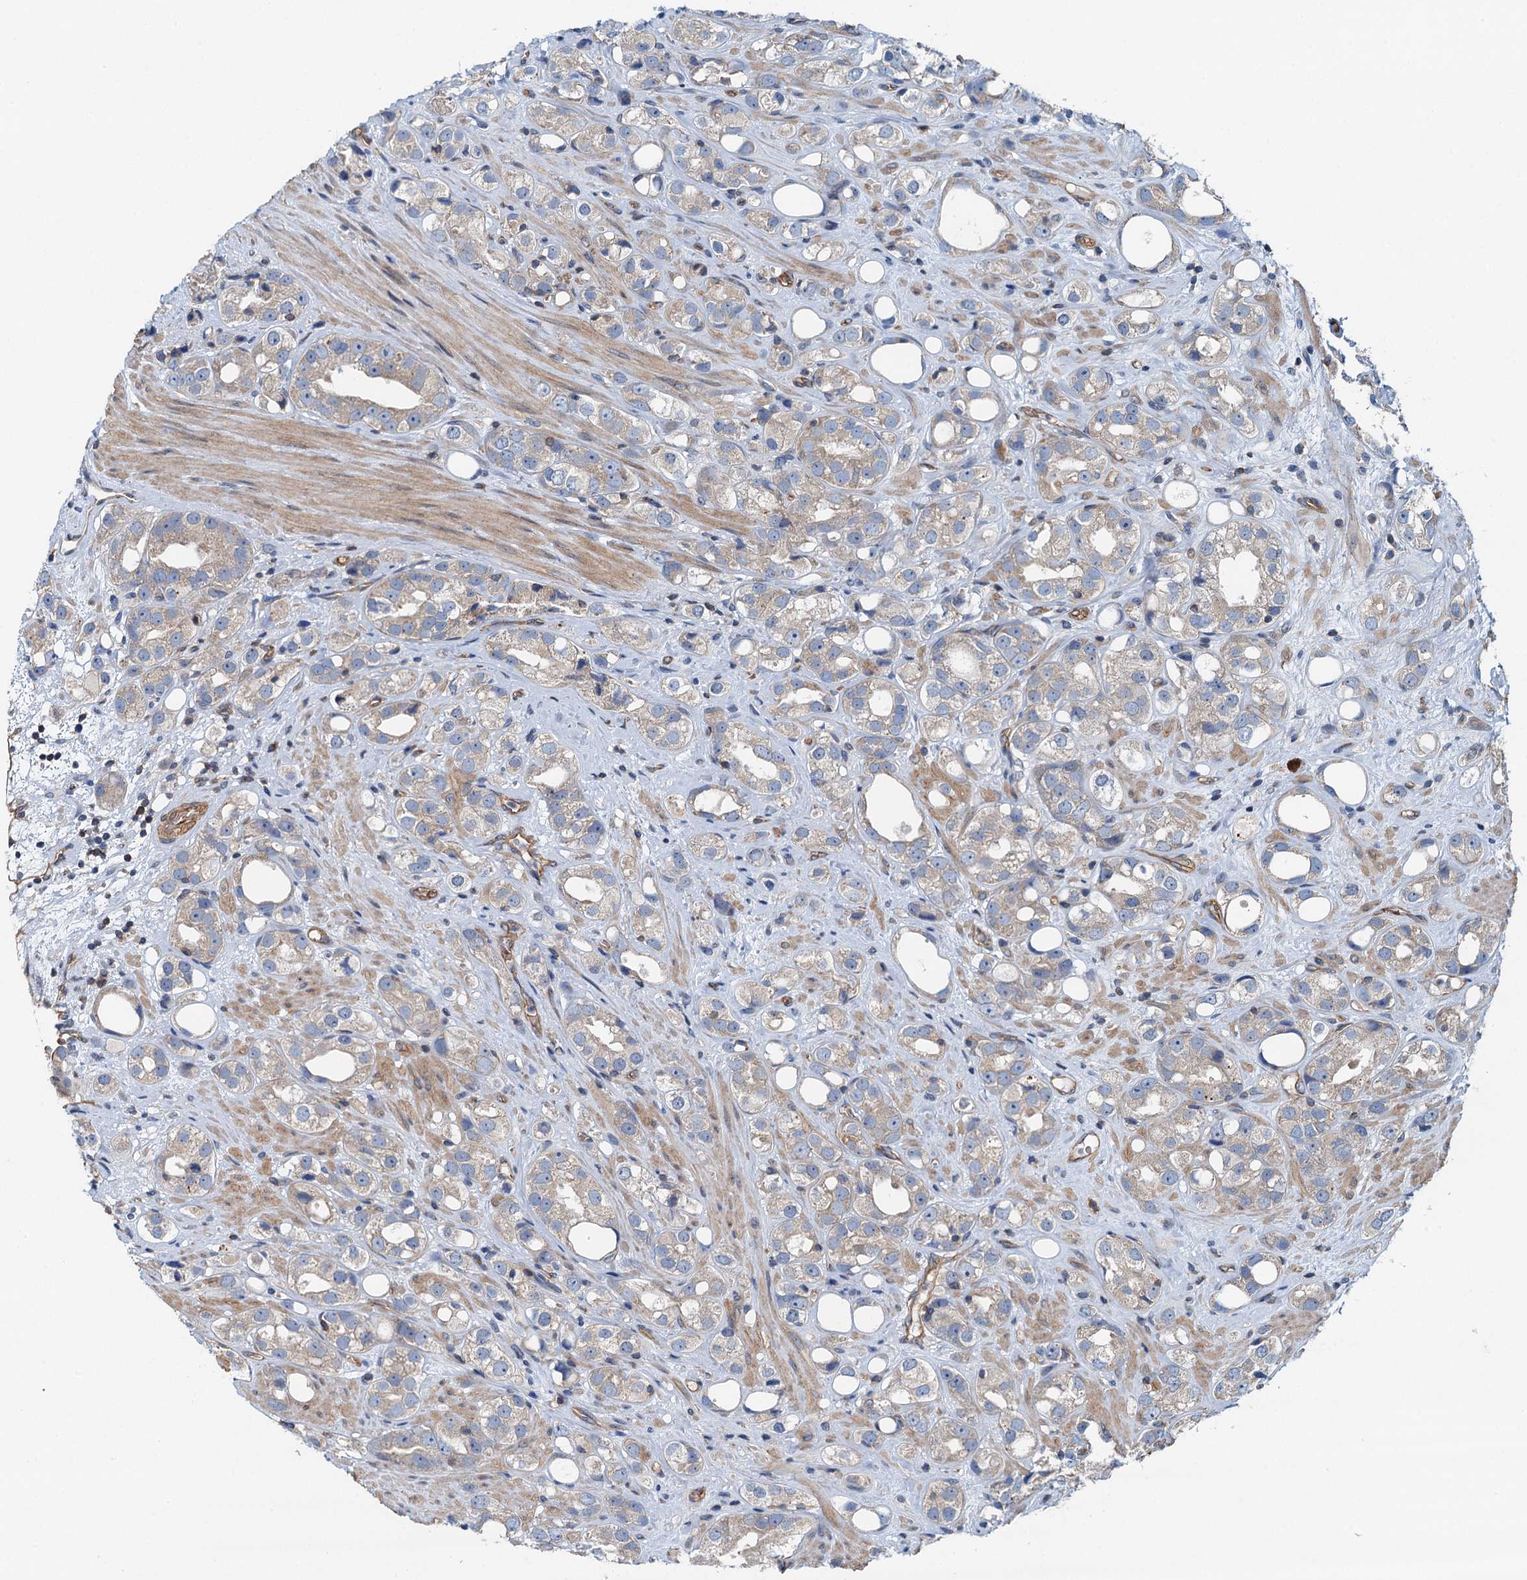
{"staining": {"intensity": "weak", "quantity": "25%-75%", "location": "cytoplasmic/membranous"}, "tissue": "prostate cancer", "cell_type": "Tumor cells", "image_type": "cancer", "snomed": [{"axis": "morphology", "description": "Adenocarcinoma, NOS"}, {"axis": "topography", "description": "Prostate"}], "caption": "Tumor cells display weak cytoplasmic/membranous expression in approximately 25%-75% of cells in prostate adenocarcinoma.", "gene": "ROGDI", "patient": {"sex": "male", "age": 79}}